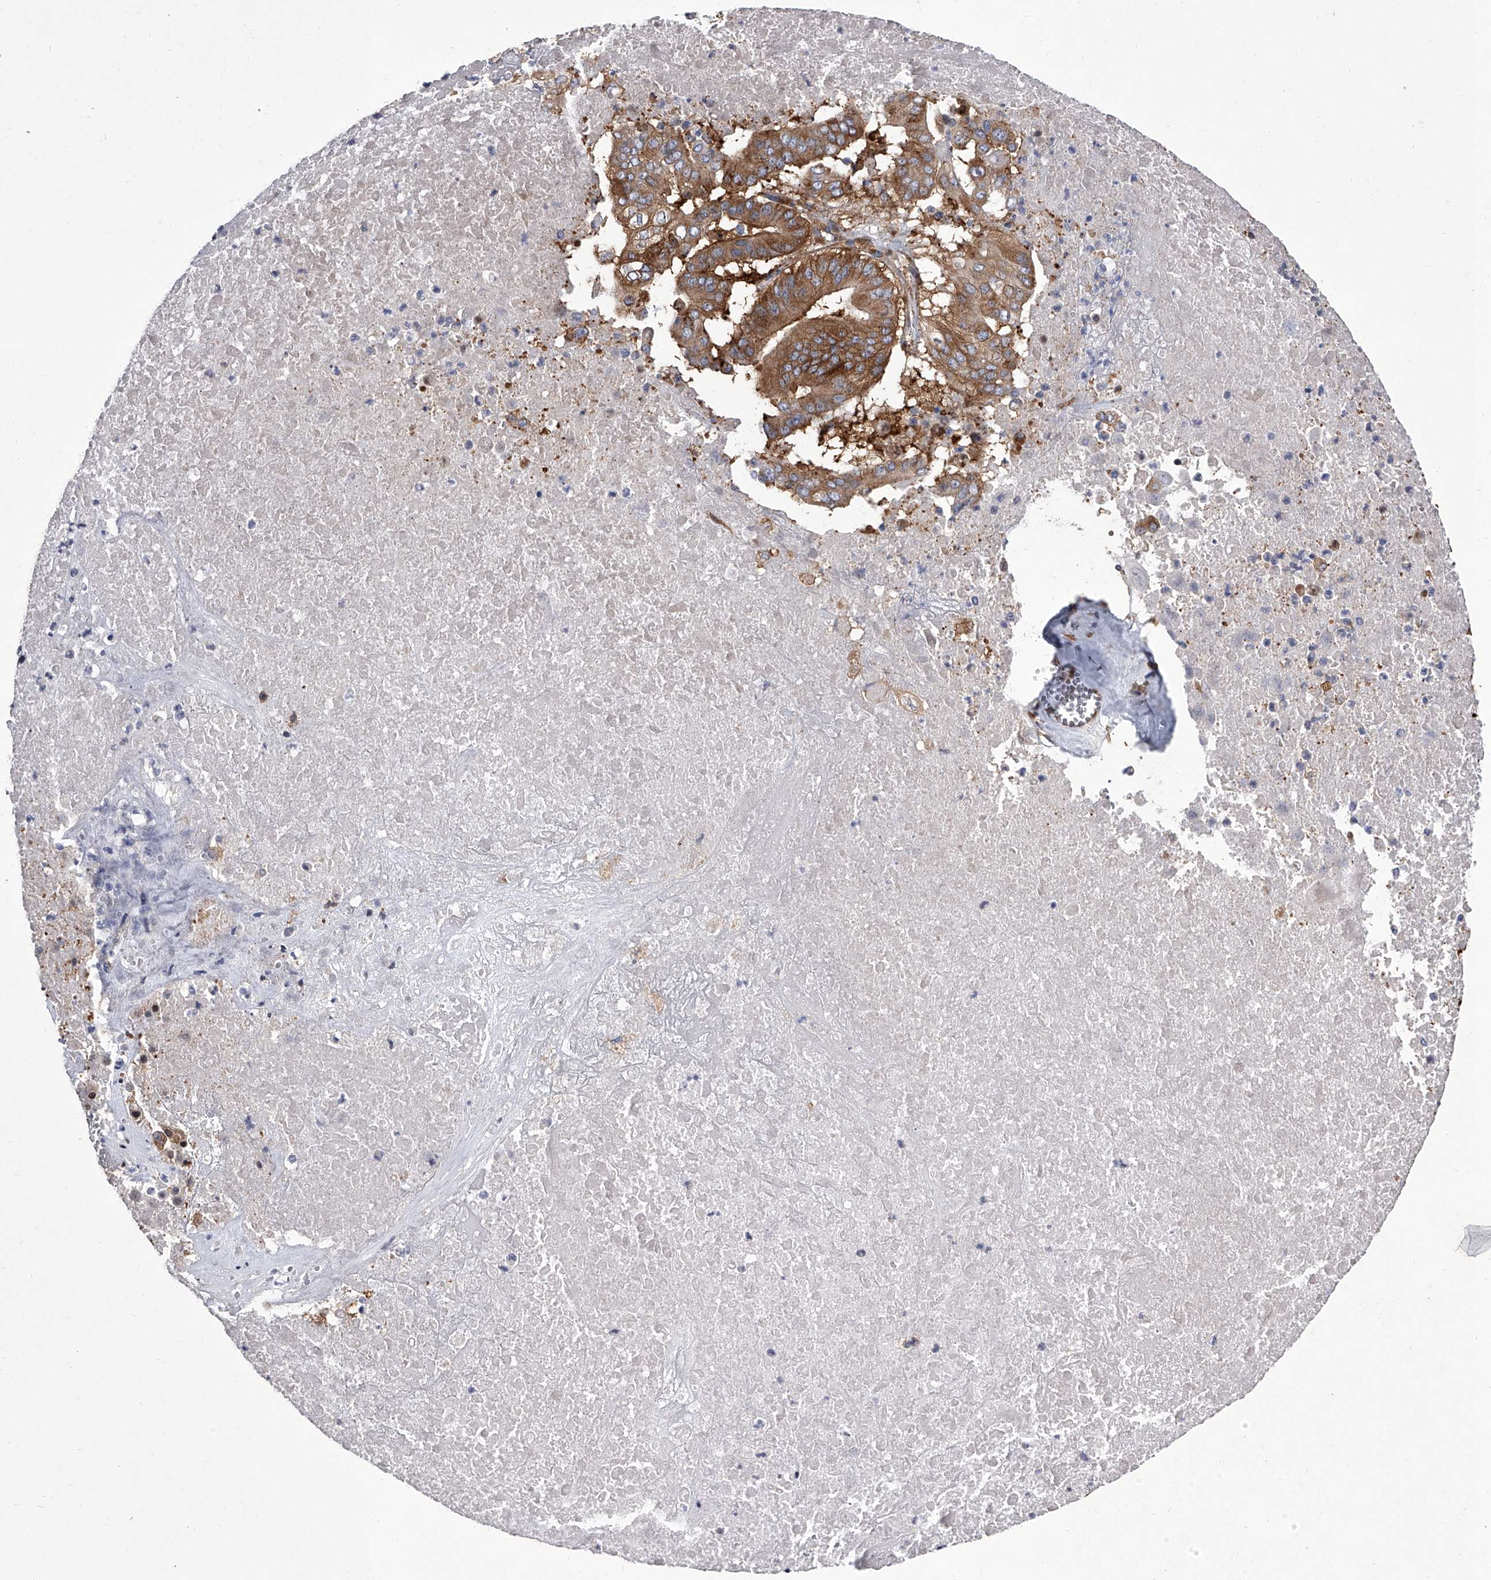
{"staining": {"intensity": "strong", "quantity": ">75%", "location": "cytoplasmic/membranous"}, "tissue": "pancreatic cancer", "cell_type": "Tumor cells", "image_type": "cancer", "snomed": [{"axis": "morphology", "description": "Adenocarcinoma, NOS"}, {"axis": "topography", "description": "Pancreas"}], "caption": "Pancreatic adenocarcinoma stained with a protein marker reveals strong staining in tumor cells.", "gene": "EIF2S2", "patient": {"sex": "female", "age": 77}}